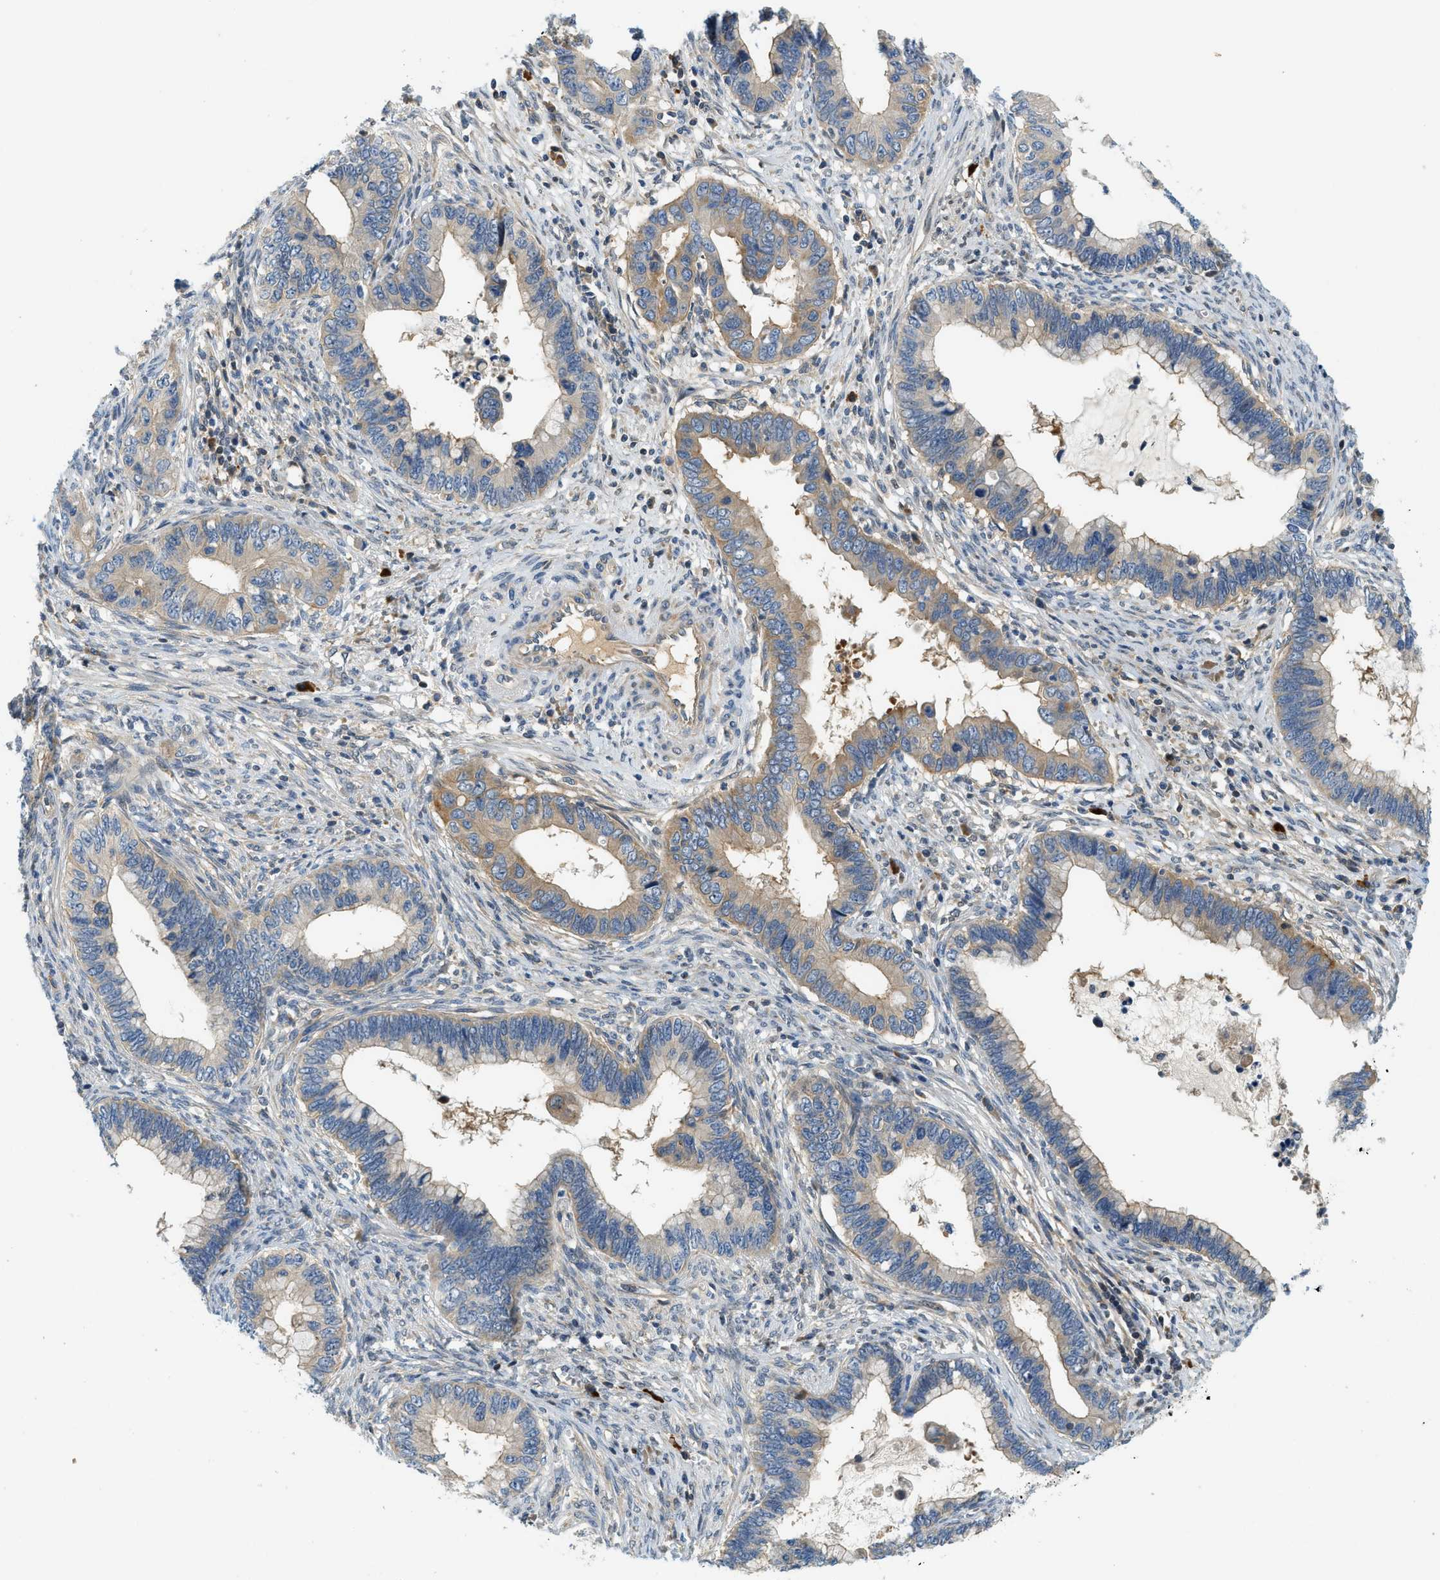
{"staining": {"intensity": "weak", "quantity": "25%-75%", "location": "cytoplasmic/membranous"}, "tissue": "cervical cancer", "cell_type": "Tumor cells", "image_type": "cancer", "snomed": [{"axis": "morphology", "description": "Adenocarcinoma, NOS"}, {"axis": "topography", "description": "Cervix"}], "caption": "Immunohistochemical staining of cervical adenocarcinoma exhibits weak cytoplasmic/membranous protein positivity in about 25%-75% of tumor cells.", "gene": "KCNK1", "patient": {"sex": "female", "age": 44}}